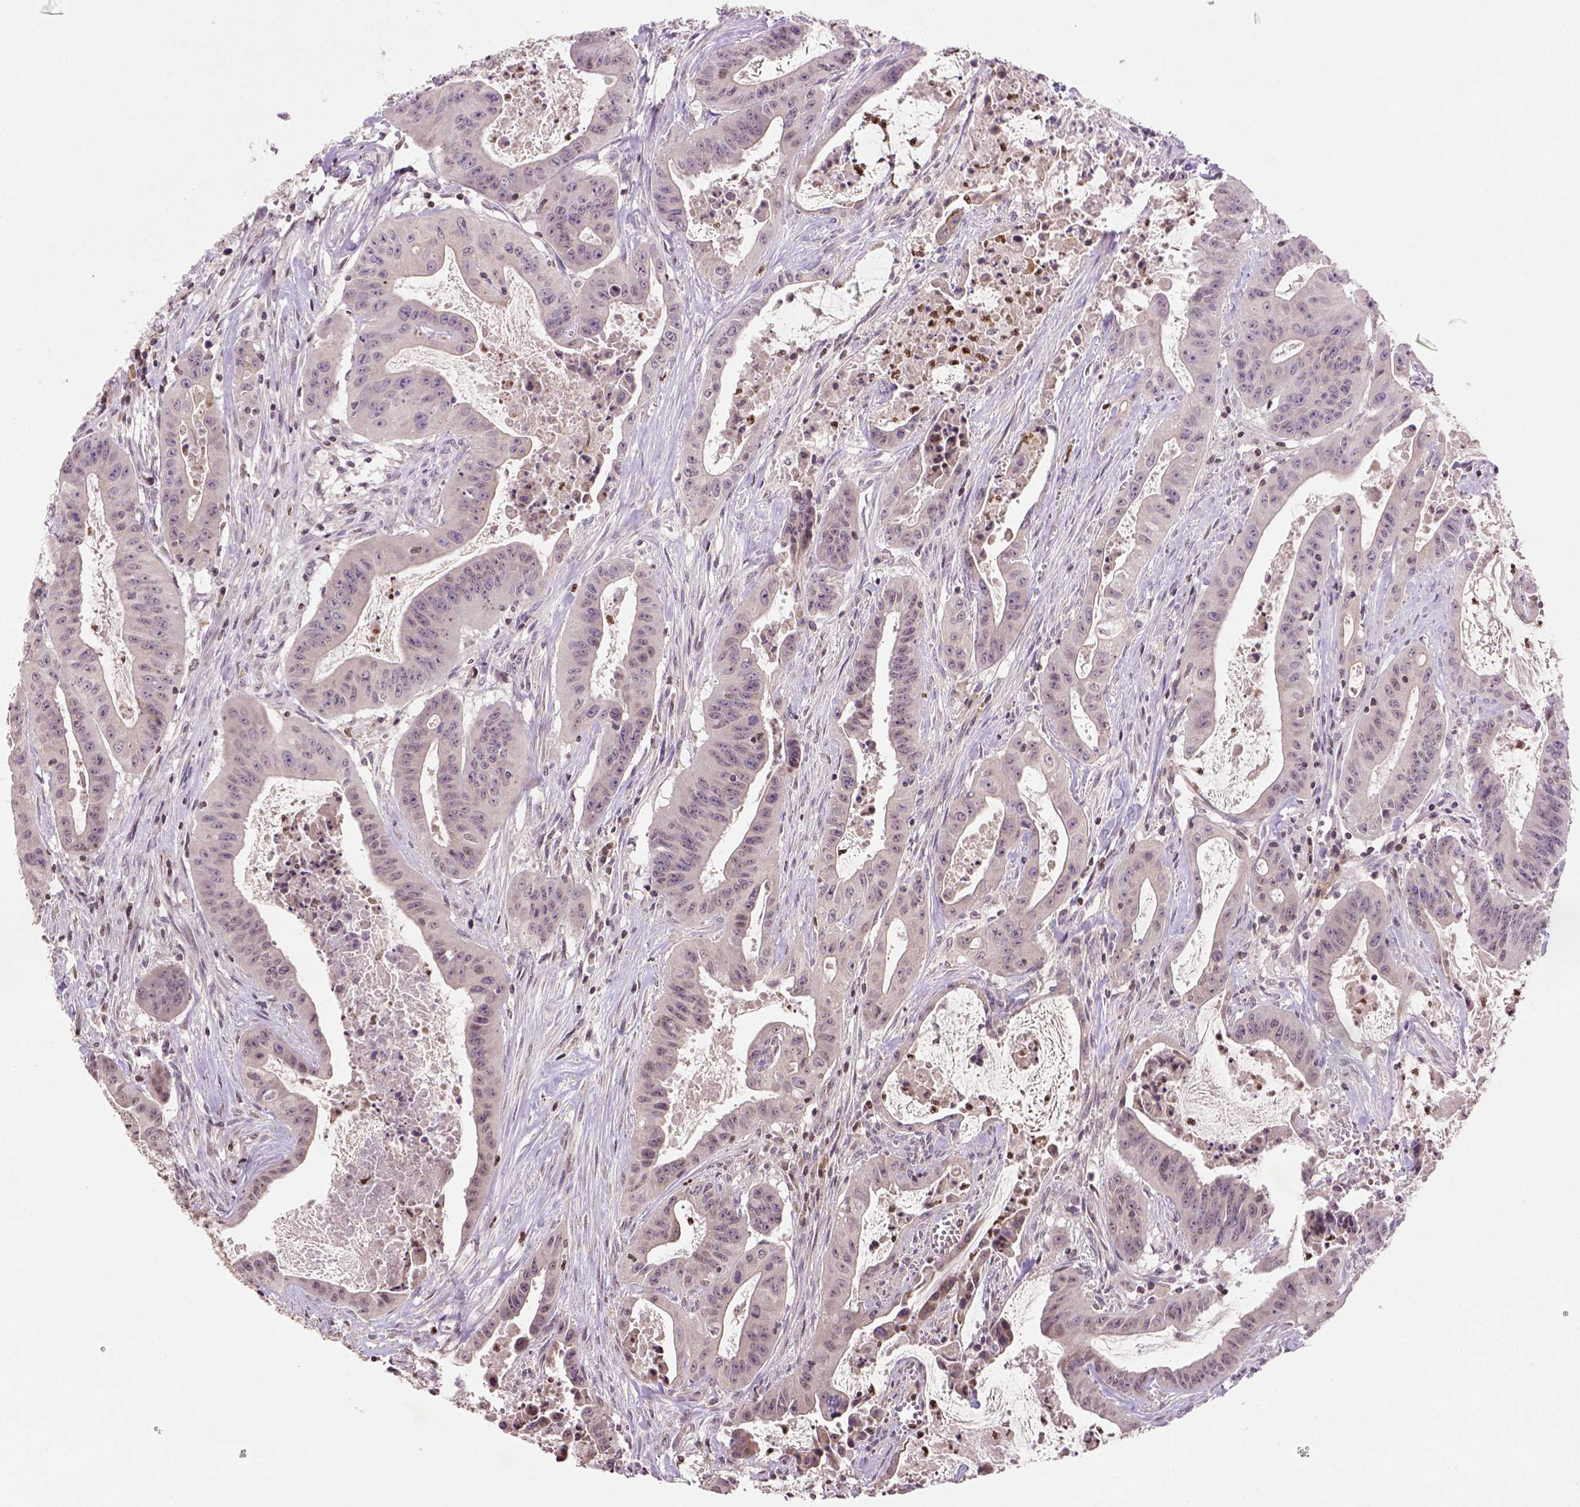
{"staining": {"intensity": "negative", "quantity": "none", "location": "none"}, "tissue": "colorectal cancer", "cell_type": "Tumor cells", "image_type": "cancer", "snomed": [{"axis": "morphology", "description": "Adenocarcinoma, NOS"}, {"axis": "topography", "description": "Colon"}], "caption": "Histopathology image shows no significant protein expression in tumor cells of colorectal cancer.", "gene": "NUDT3", "patient": {"sex": "male", "age": 33}}